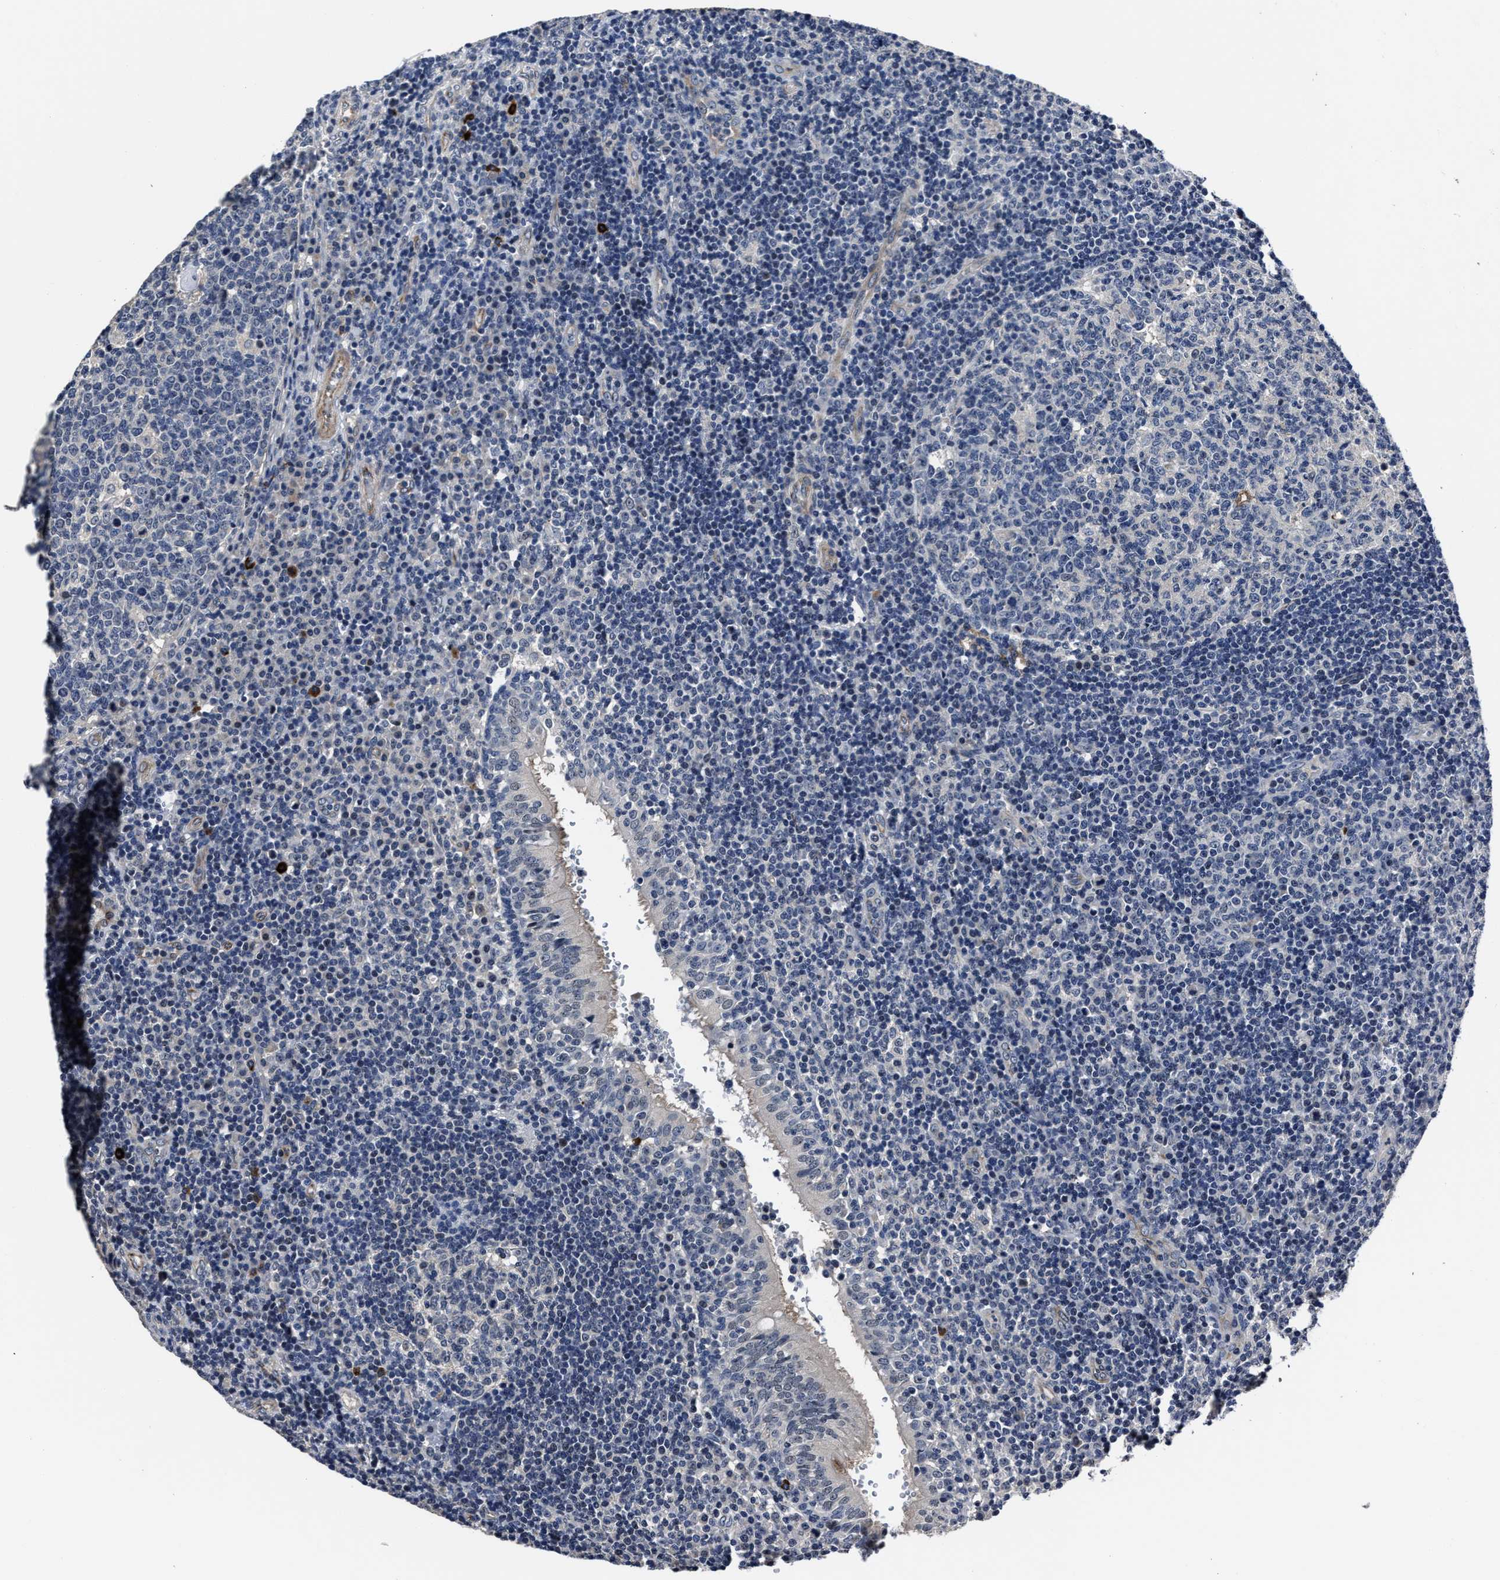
{"staining": {"intensity": "negative", "quantity": "none", "location": "none"}, "tissue": "tonsil", "cell_type": "Germinal center cells", "image_type": "normal", "snomed": [{"axis": "morphology", "description": "Normal tissue, NOS"}, {"axis": "topography", "description": "Tonsil"}], "caption": "Protein analysis of unremarkable tonsil displays no significant expression in germinal center cells. (Brightfield microscopy of DAB (3,3'-diaminobenzidine) immunohistochemistry (IHC) at high magnification).", "gene": "RSBN1L", "patient": {"sex": "female", "age": 40}}